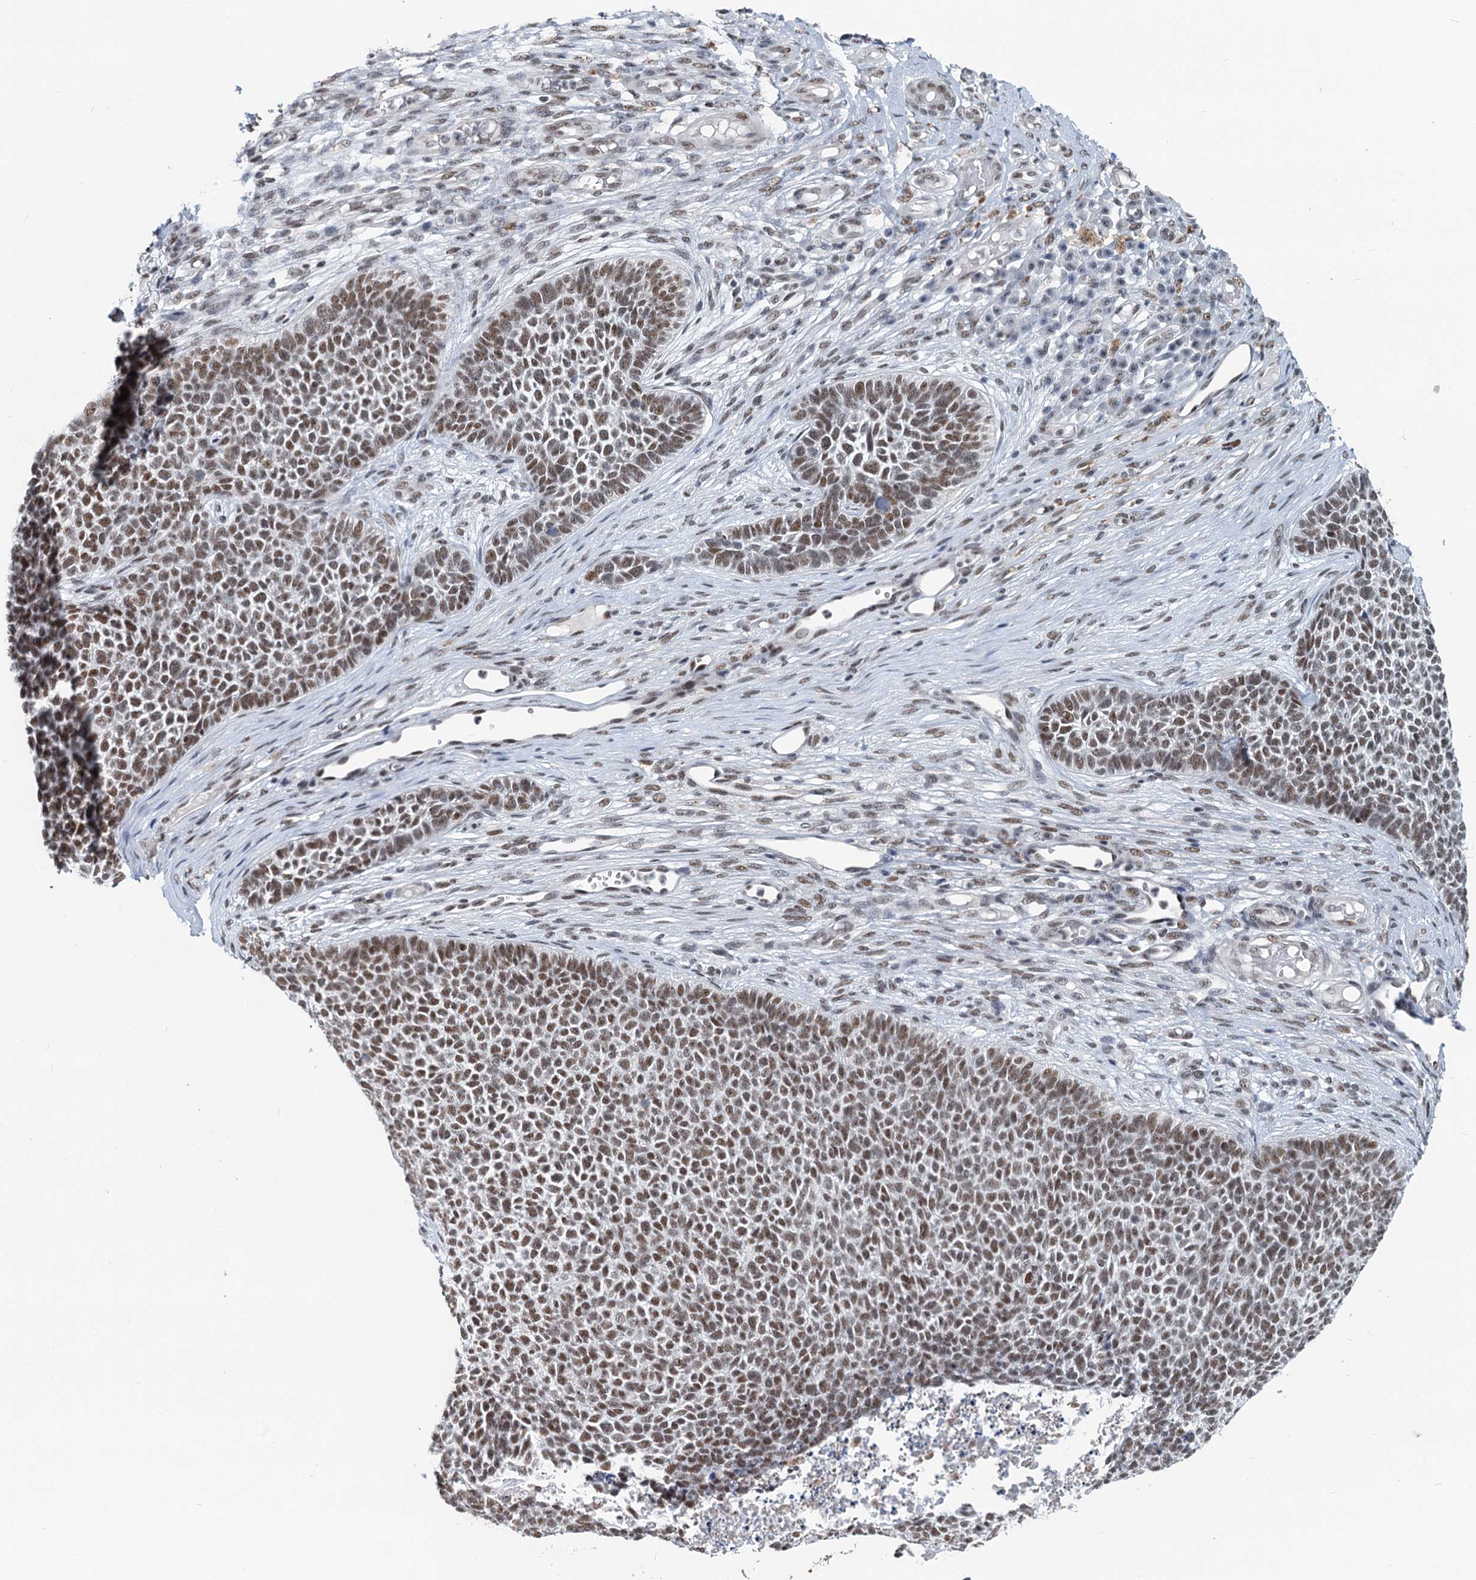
{"staining": {"intensity": "moderate", "quantity": ">75%", "location": "nuclear"}, "tissue": "skin cancer", "cell_type": "Tumor cells", "image_type": "cancer", "snomed": [{"axis": "morphology", "description": "Basal cell carcinoma"}, {"axis": "topography", "description": "Skin"}], "caption": "Protein expression analysis of human skin basal cell carcinoma reveals moderate nuclear expression in about >75% of tumor cells.", "gene": "METTL14", "patient": {"sex": "female", "age": 84}}